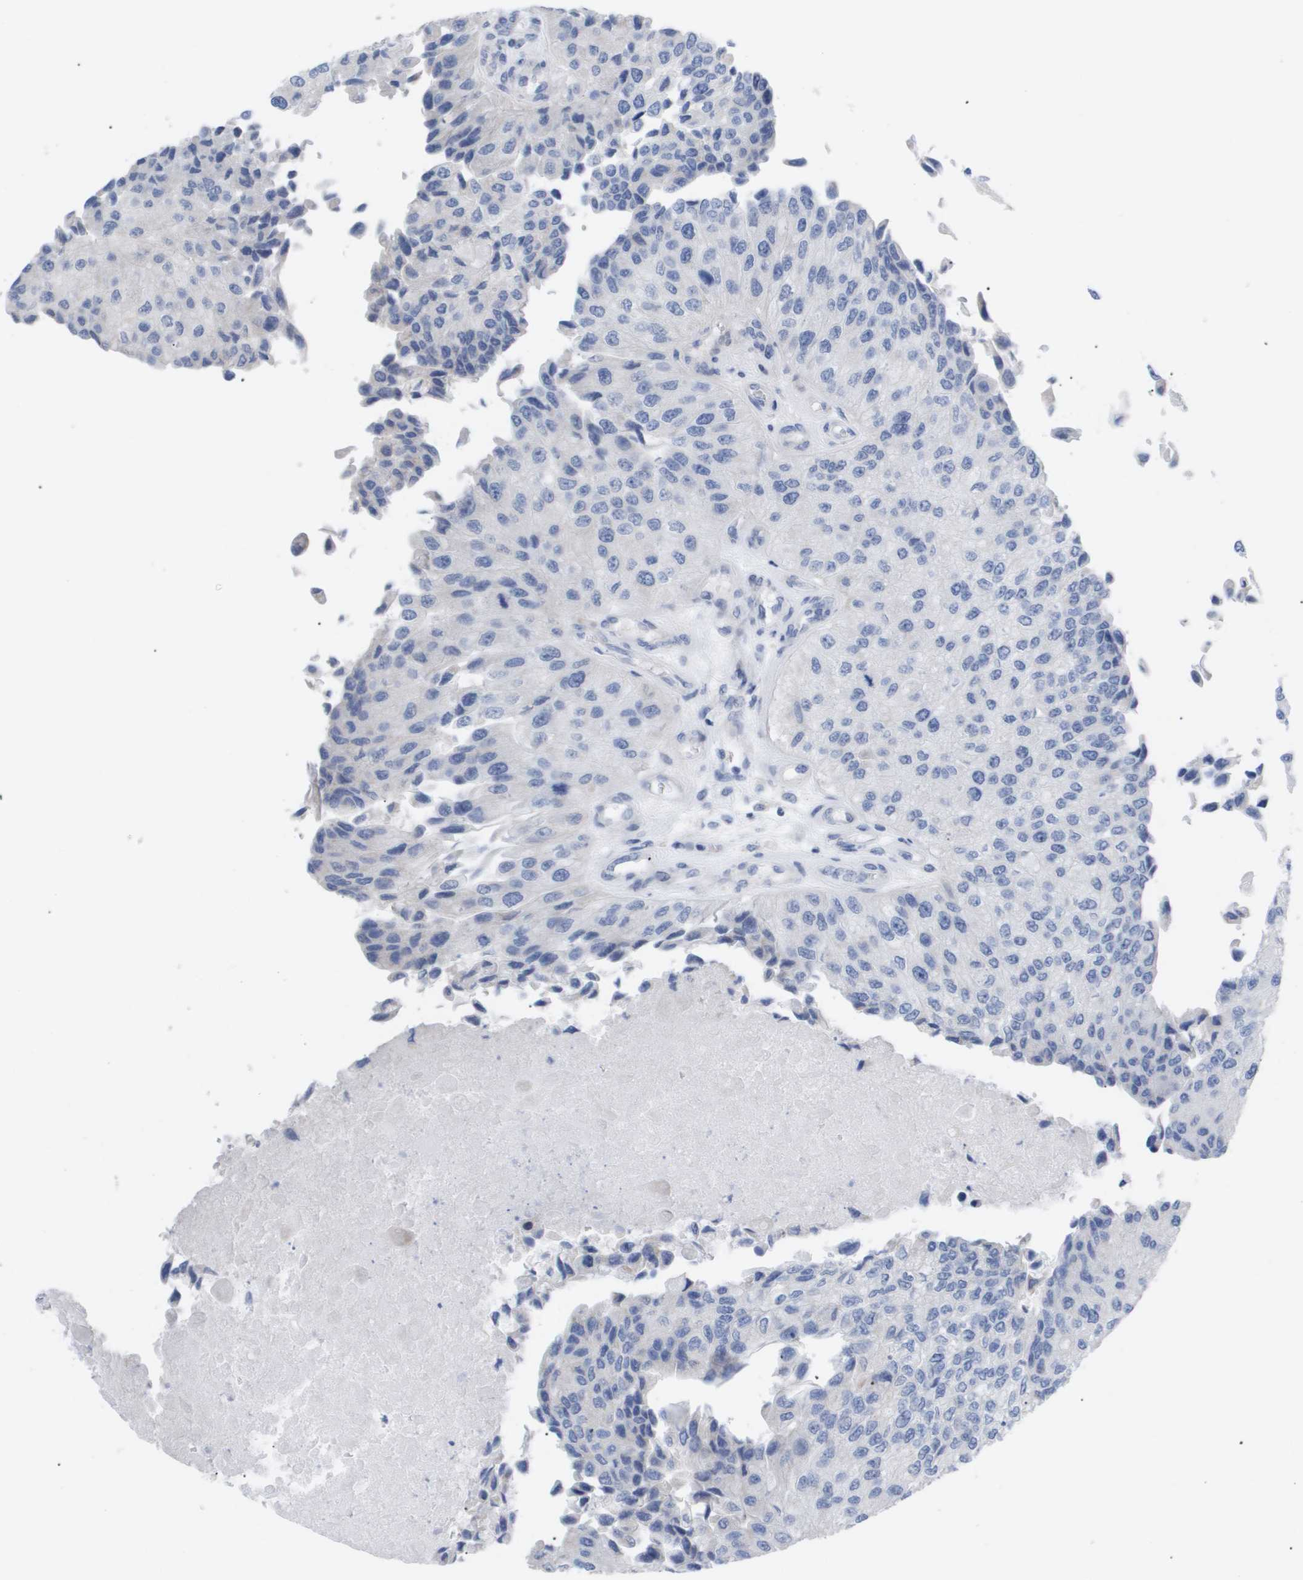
{"staining": {"intensity": "negative", "quantity": "none", "location": "none"}, "tissue": "urothelial cancer", "cell_type": "Tumor cells", "image_type": "cancer", "snomed": [{"axis": "morphology", "description": "Urothelial carcinoma, High grade"}, {"axis": "topography", "description": "Kidney"}, {"axis": "topography", "description": "Urinary bladder"}], "caption": "Immunohistochemistry image of urothelial cancer stained for a protein (brown), which reveals no expression in tumor cells.", "gene": "CAV3", "patient": {"sex": "male", "age": 77}}